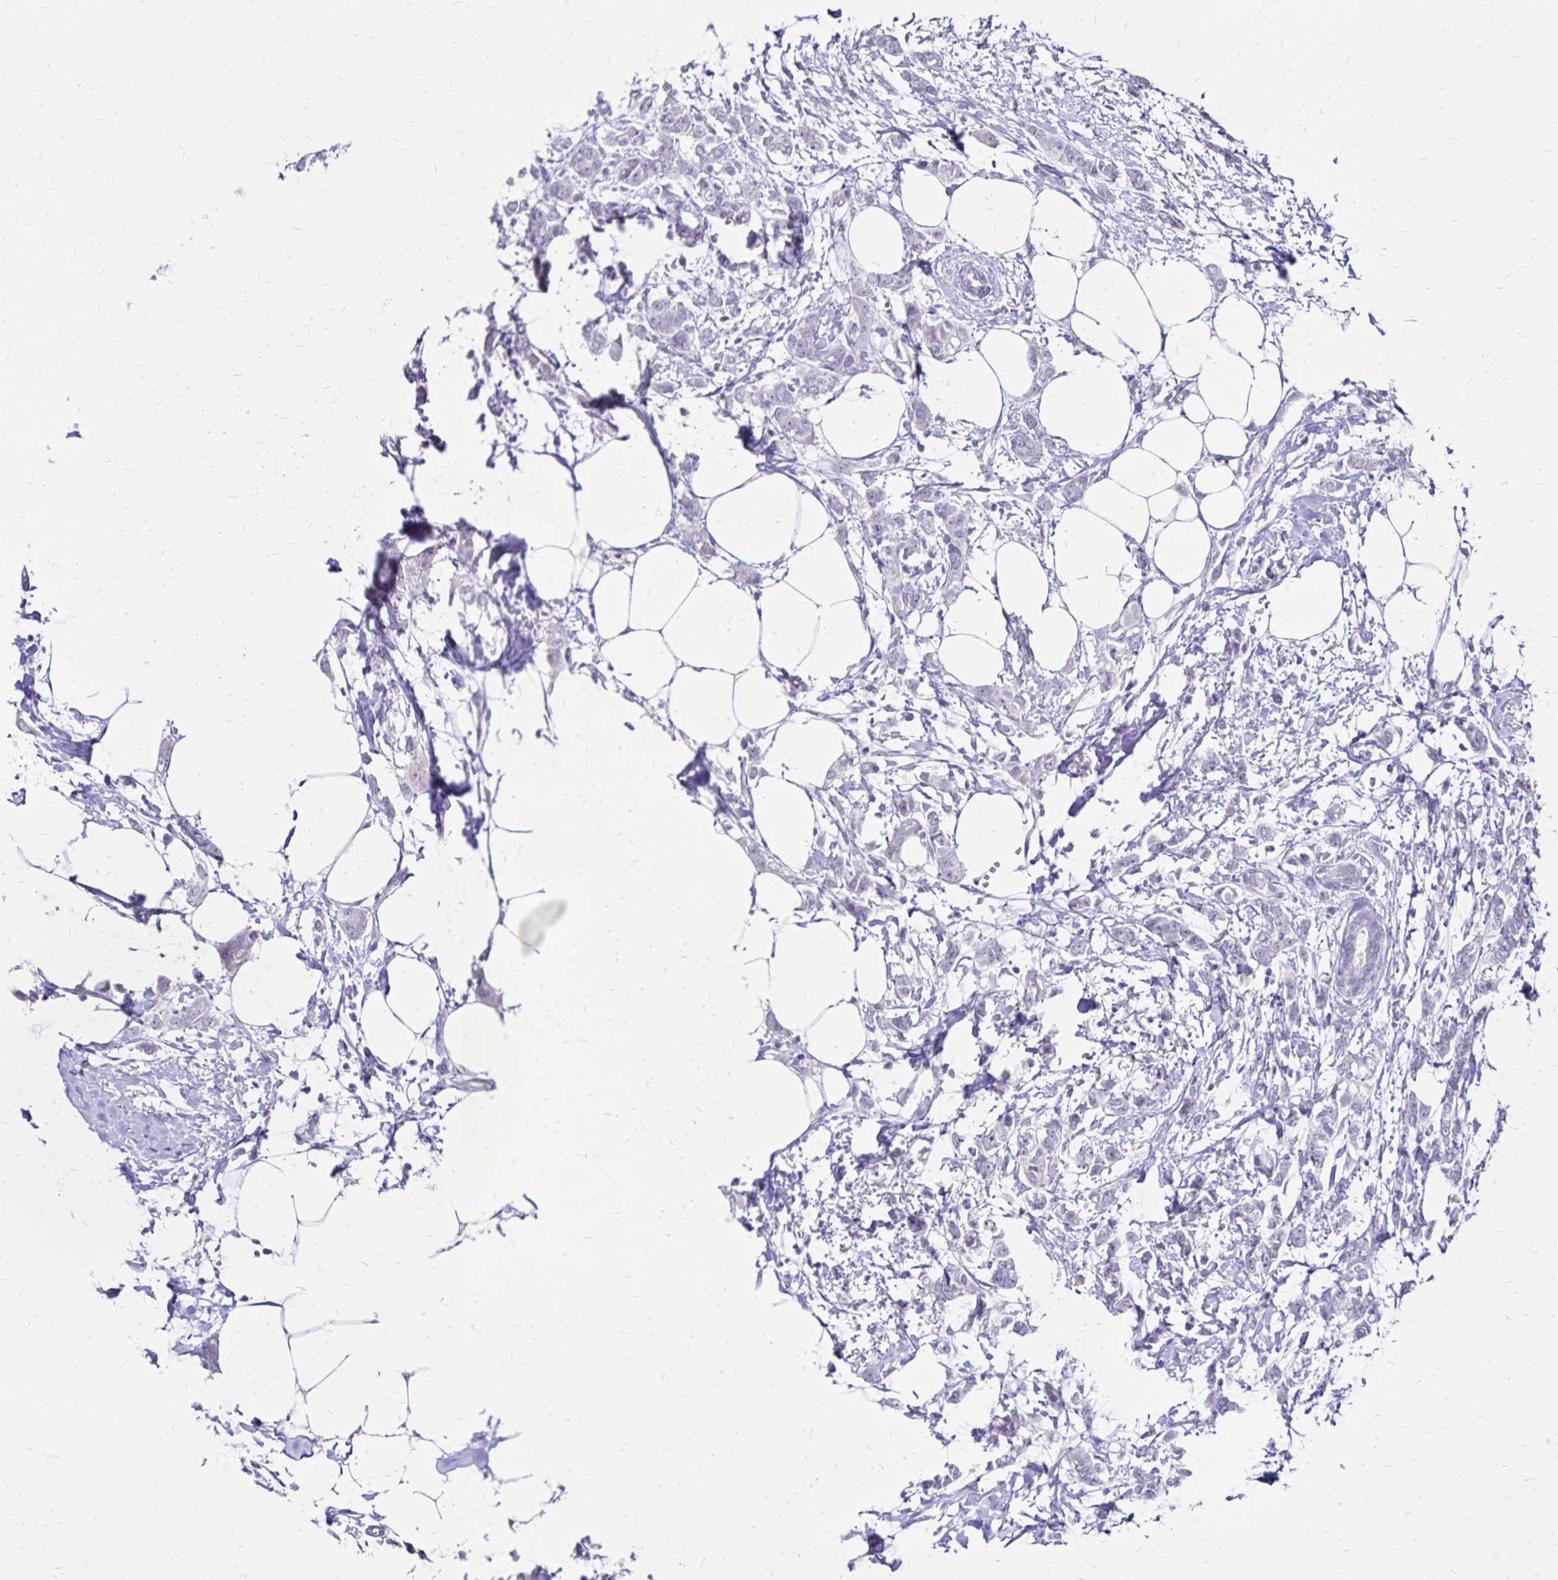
{"staining": {"intensity": "negative", "quantity": "none", "location": "none"}, "tissue": "breast cancer", "cell_type": "Tumor cells", "image_type": "cancer", "snomed": [{"axis": "morphology", "description": "Duct carcinoma"}, {"axis": "topography", "description": "Breast"}], "caption": "Immunohistochemical staining of human breast invasive ductal carcinoma shows no significant expression in tumor cells.", "gene": "SH3GL3", "patient": {"sex": "female", "age": 40}}